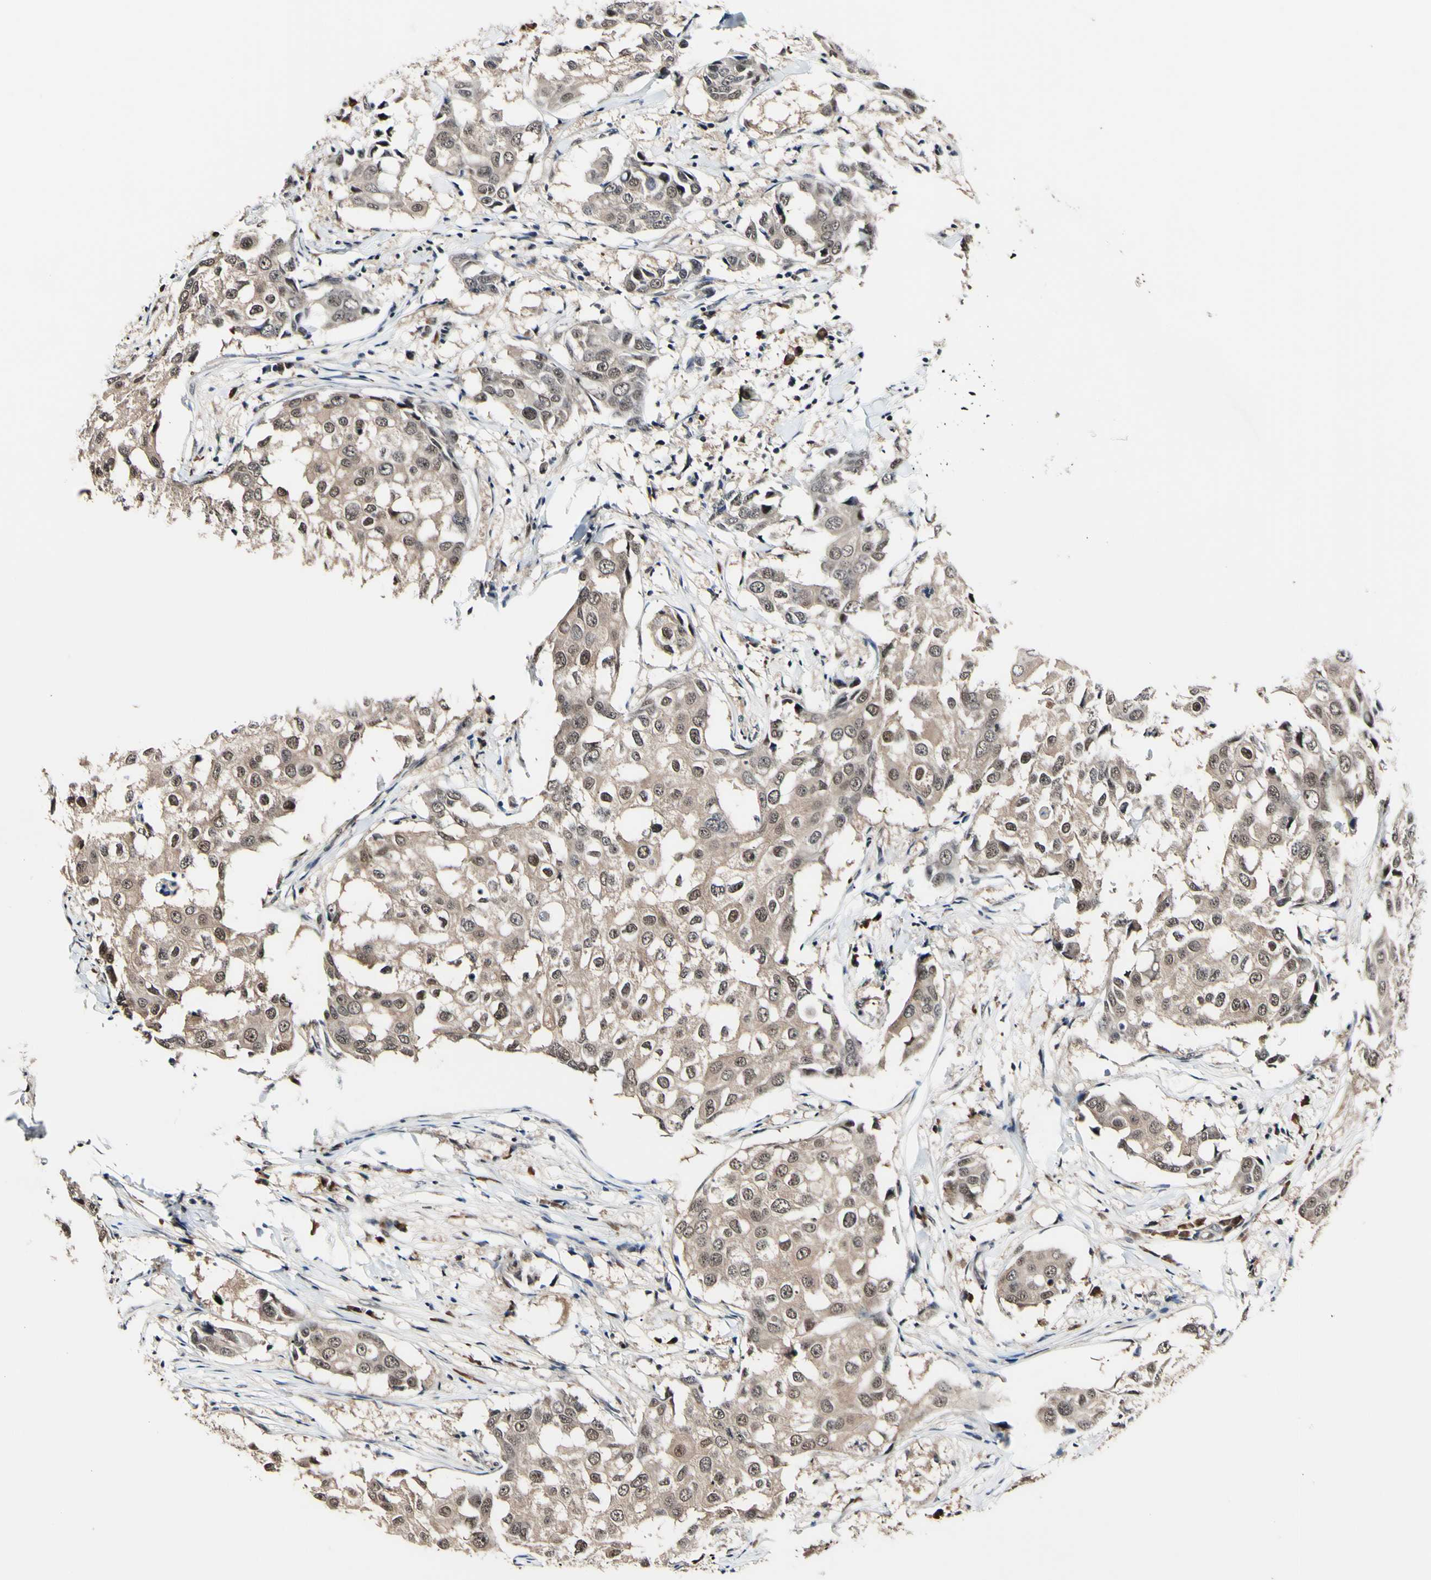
{"staining": {"intensity": "weak", "quantity": ">75%", "location": "cytoplasmic/membranous,nuclear"}, "tissue": "breast cancer", "cell_type": "Tumor cells", "image_type": "cancer", "snomed": [{"axis": "morphology", "description": "Duct carcinoma"}, {"axis": "topography", "description": "Breast"}], "caption": "Tumor cells exhibit low levels of weak cytoplasmic/membranous and nuclear positivity in about >75% of cells in breast cancer.", "gene": "PSMD10", "patient": {"sex": "female", "age": 27}}